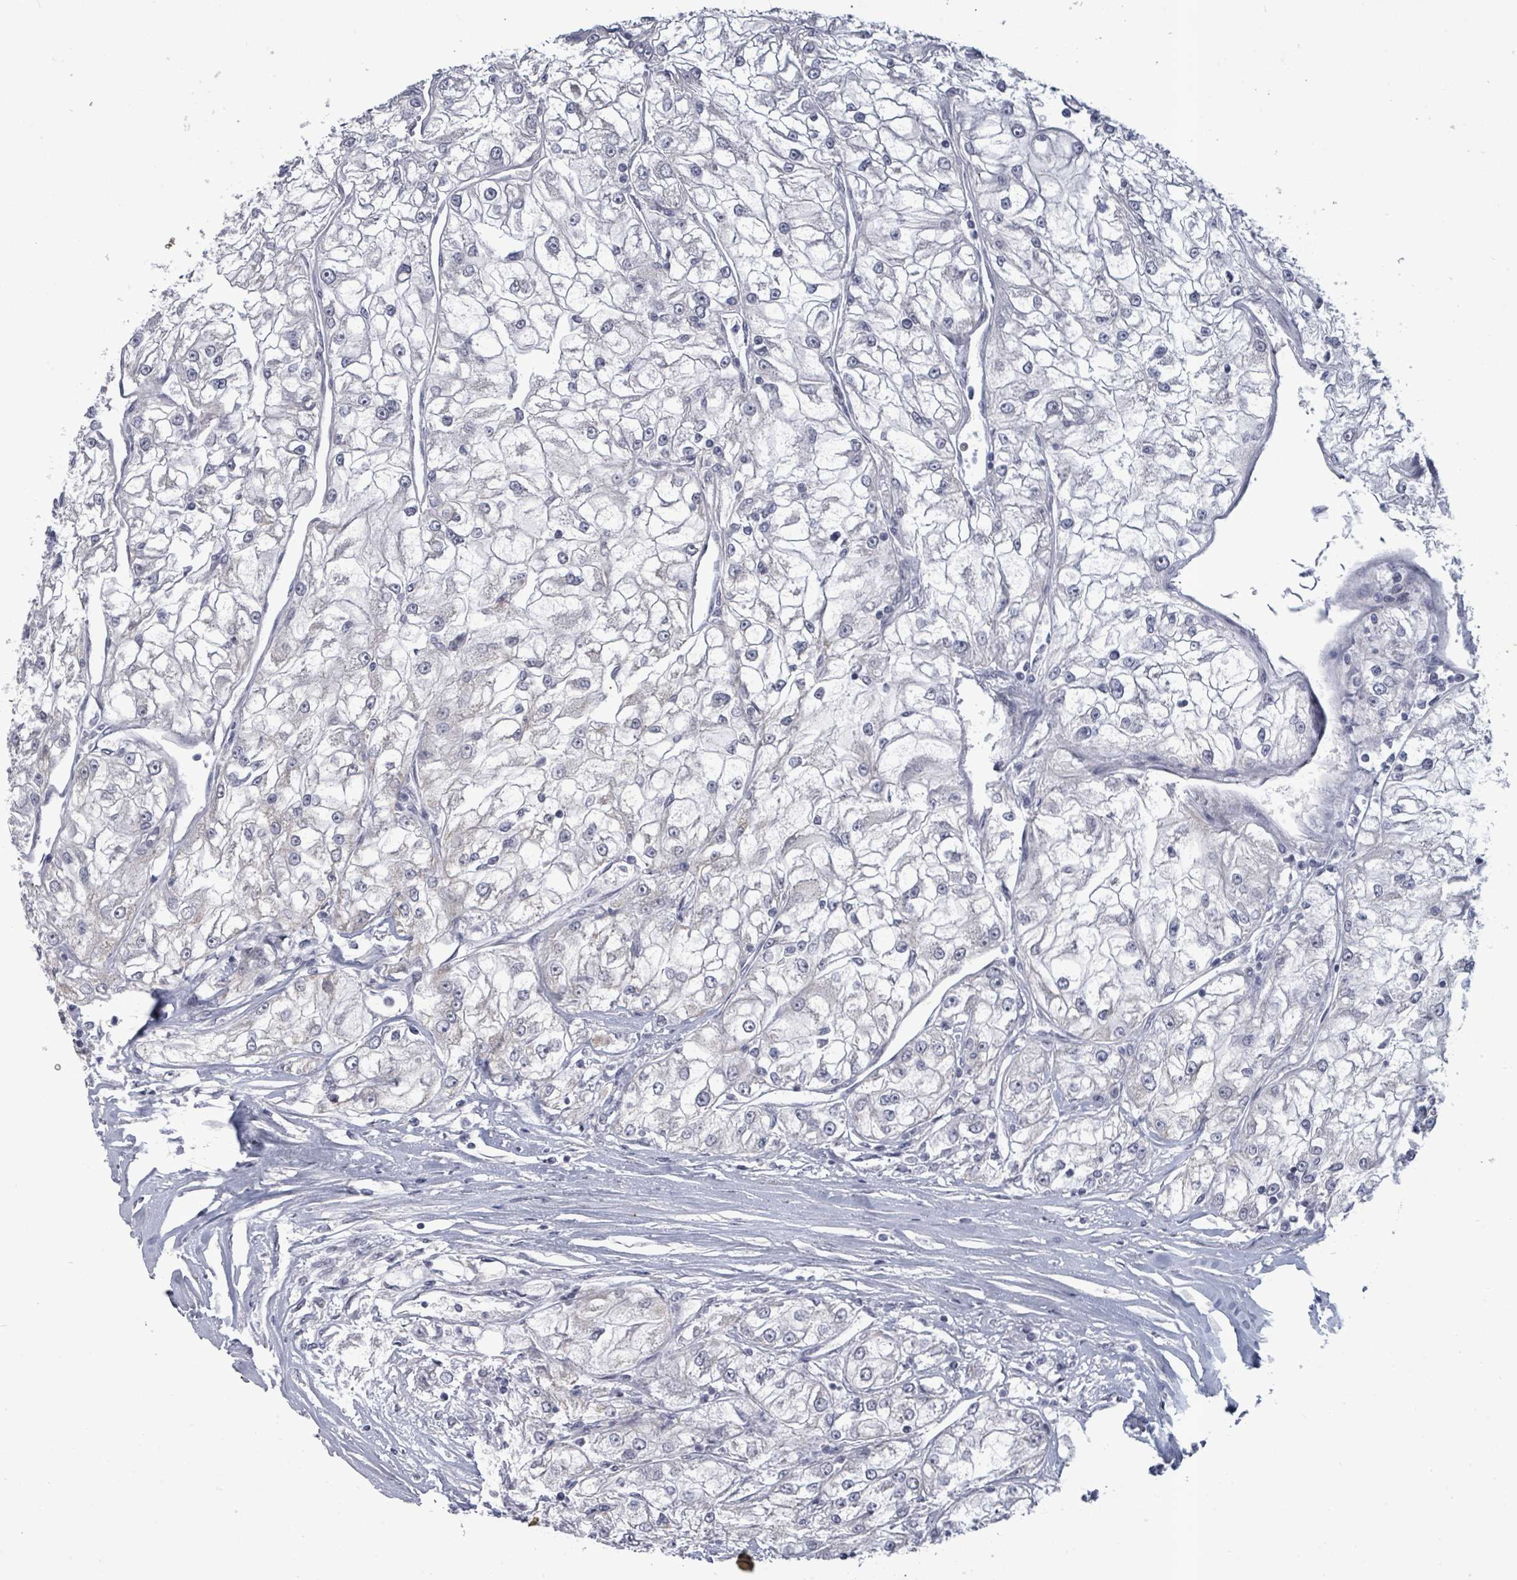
{"staining": {"intensity": "negative", "quantity": "none", "location": "none"}, "tissue": "renal cancer", "cell_type": "Tumor cells", "image_type": "cancer", "snomed": [{"axis": "morphology", "description": "Adenocarcinoma, NOS"}, {"axis": "topography", "description": "Kidney"}], "caption": "Tumor cells are negative for protein expression in human renal cancer (adenocarcinoma). (Brightfield microscopy of DAB (3,3'-diaminobenzidine) immunohistochemistry at high magnification).", "gene": "PTPN20", "patient": {"sex": "female", "age": 72}}